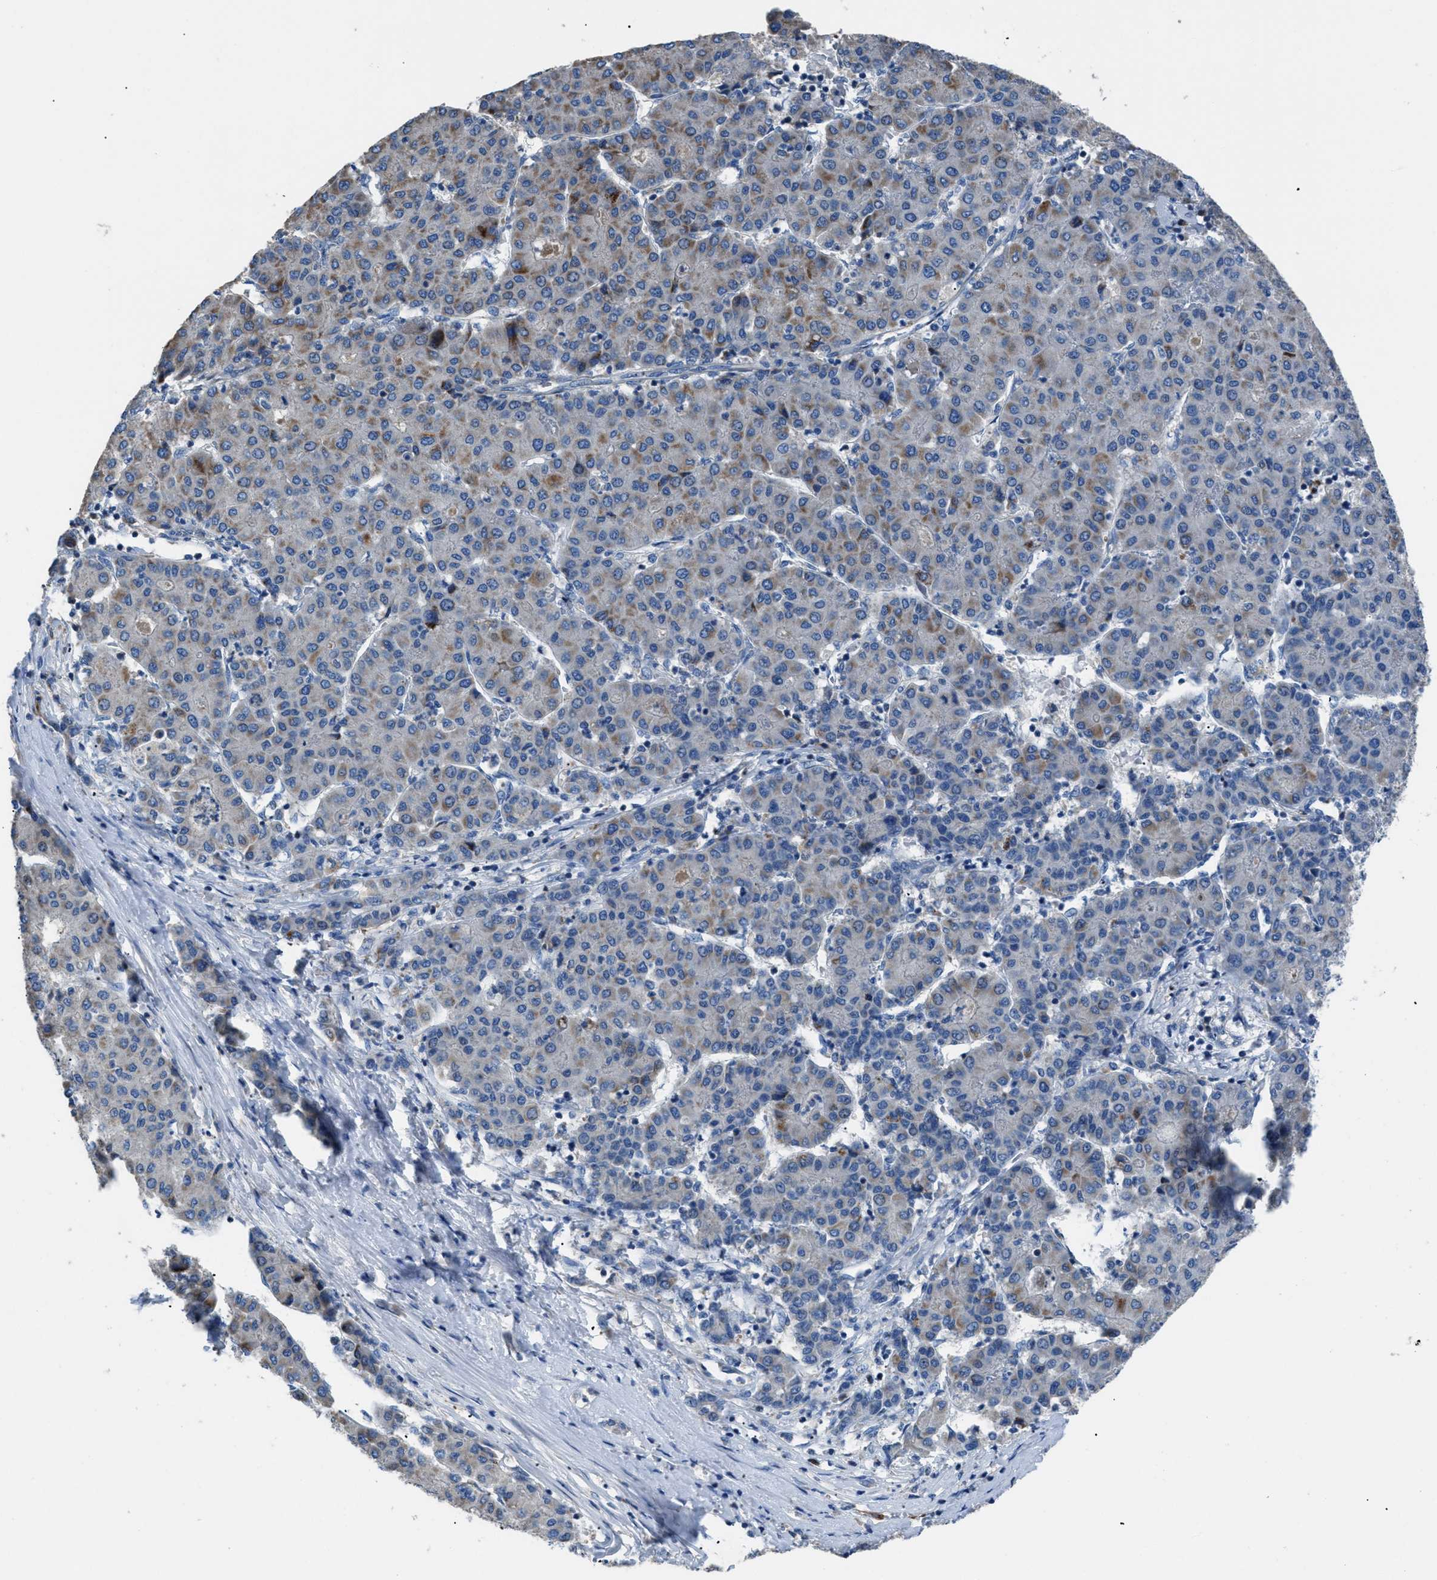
{"staining": {"intensity": "moderate", "quantity": "25%-75%", "location": "cytoplasmic/membranous"}, "tissue": "liver cancer", "cell_type": "Tumor cells", "image_type": "cancer", "snomed": [{"axis": "morphology", "description": "Carcinoma, Hepatocellular, NOS"}, {"axis": "topography", "description": "Liver"}], "caption": "Brown immunohistochemical staining in liver hepatocellular carcinoma shows moderate cytoplasmic/membranous expression in about 25%-75% of tumor cells.", "gene": "SGCZ", "patient": {"sex": "male", "age": 65}}